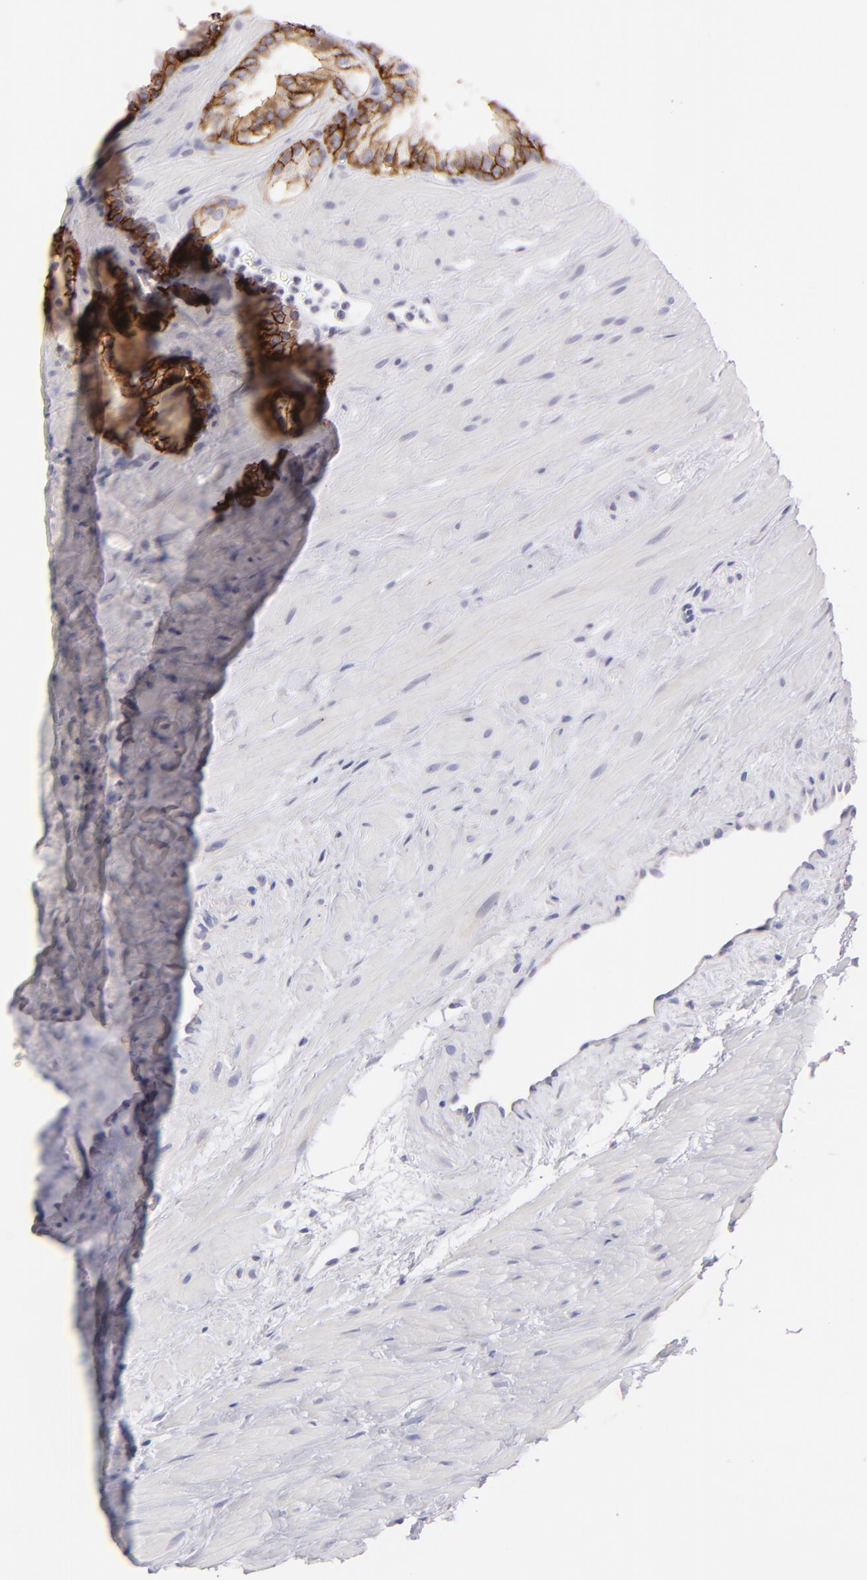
{"staining": {"intensity": "strong", "quantity": ">75%", "location": "cytoplasmic/membranous"}, "tissue": "prostate cancer", "cell_type": "Tumor cells", "image_type": "cancer", "snomed": [{"axis": "morphology", "description": "Adenocarcinoma, Low grade"}, {"axis": "topography", "description": "Prostate"}], "caption": "Protein analysis of prostate adenocarcinoma (low-grade) tissue exhibits strong cytoplasmic/membranous positivity in approximately >75% of tumor cells.", "gene": "CLDN4", "patient": {"sex": "male", "age": 57}}